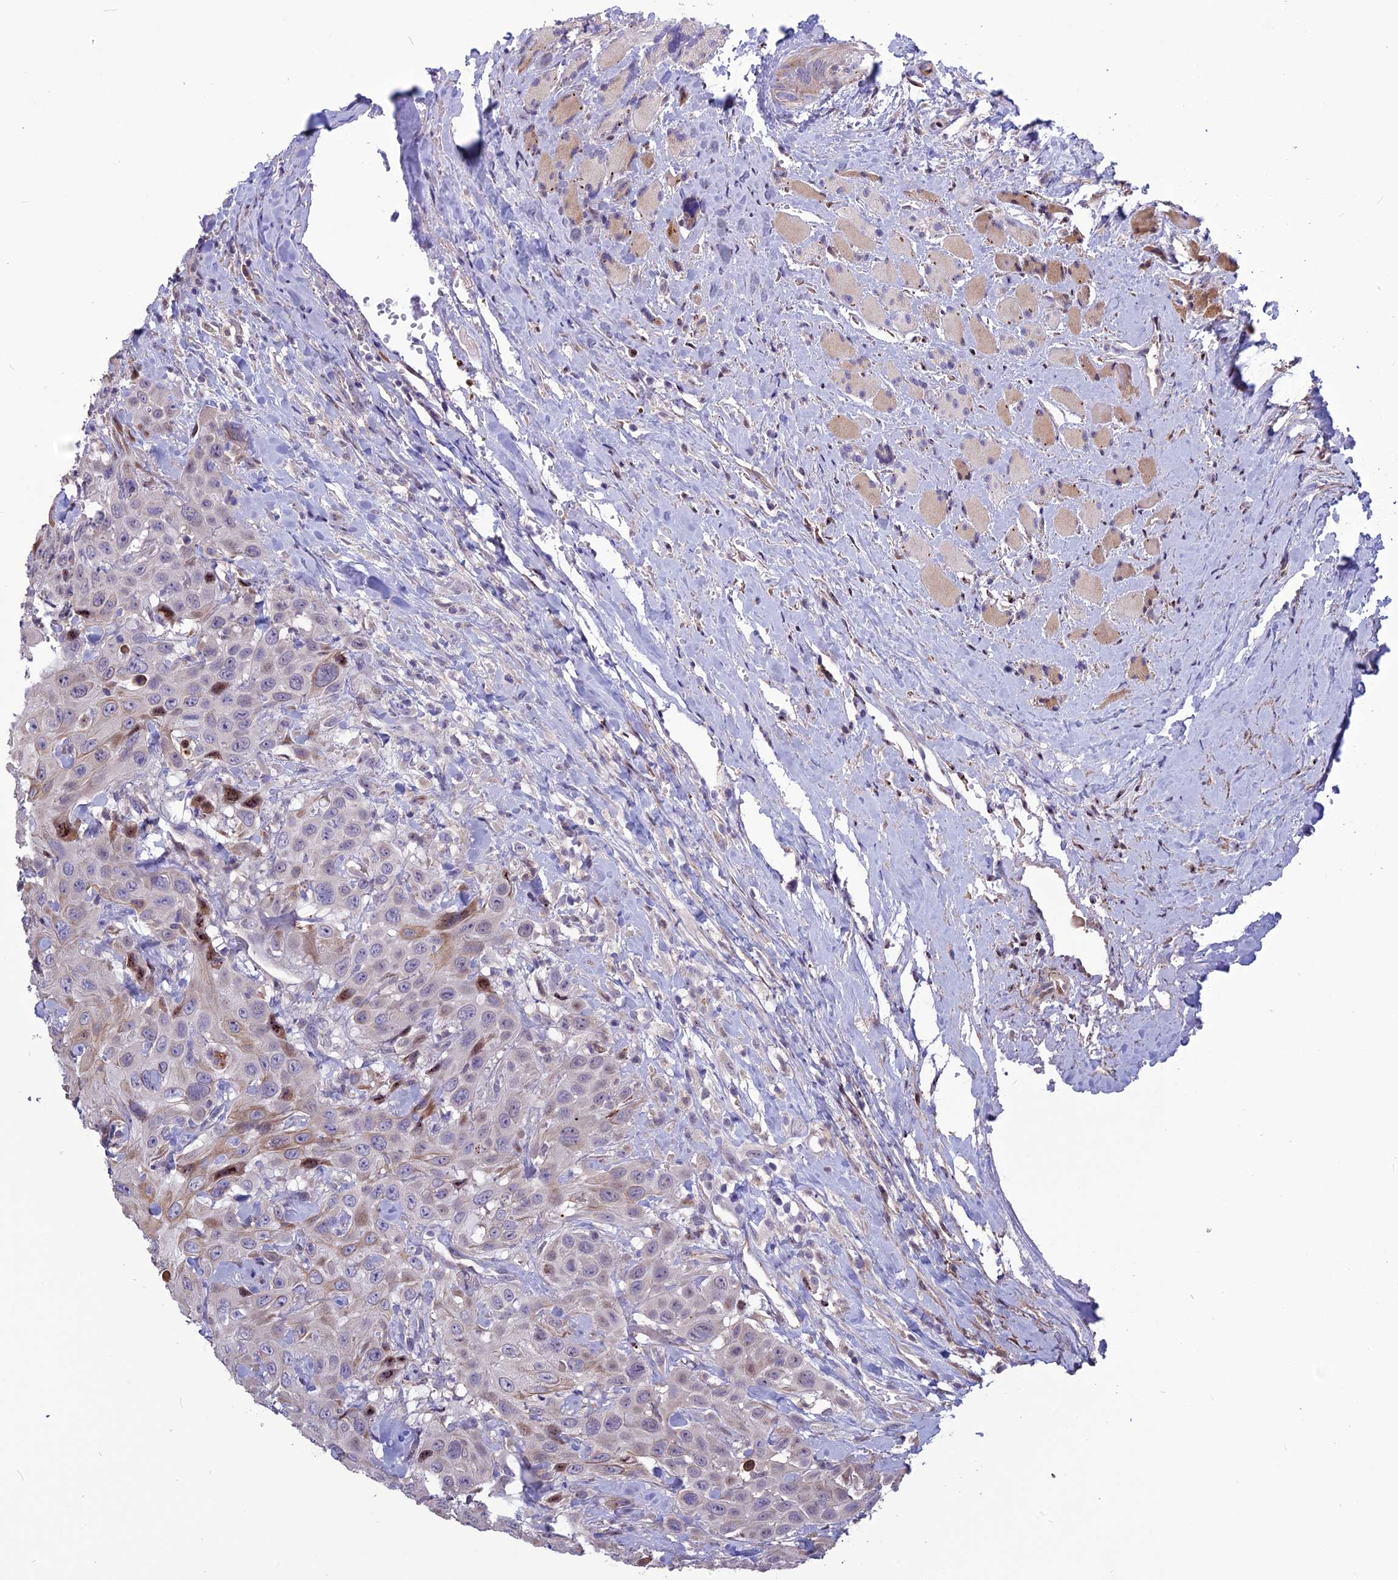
{"staining": {"intensity": "moderate", "quantity": "<25%", "location": "nuclear"}, "tissue": "head and neck cancer", "cell_type": "Tumor cells", "image_type": "cancer", "snomed": [{"axis": "morphology", "description": "Squamous cell carcinoma, NOS"}, {"axis": "topography", "description": "Head-Neck"}], "caption": "Head and neck cancer was stained to show a protein in brown. There is low levels of moderate nuclear staining in about <25% of tumor cells. The protein is shown in brown color, while the nuclei are stained blue.", "gene": "SPG21", "patient": {"sex": "male", "age": 81}}